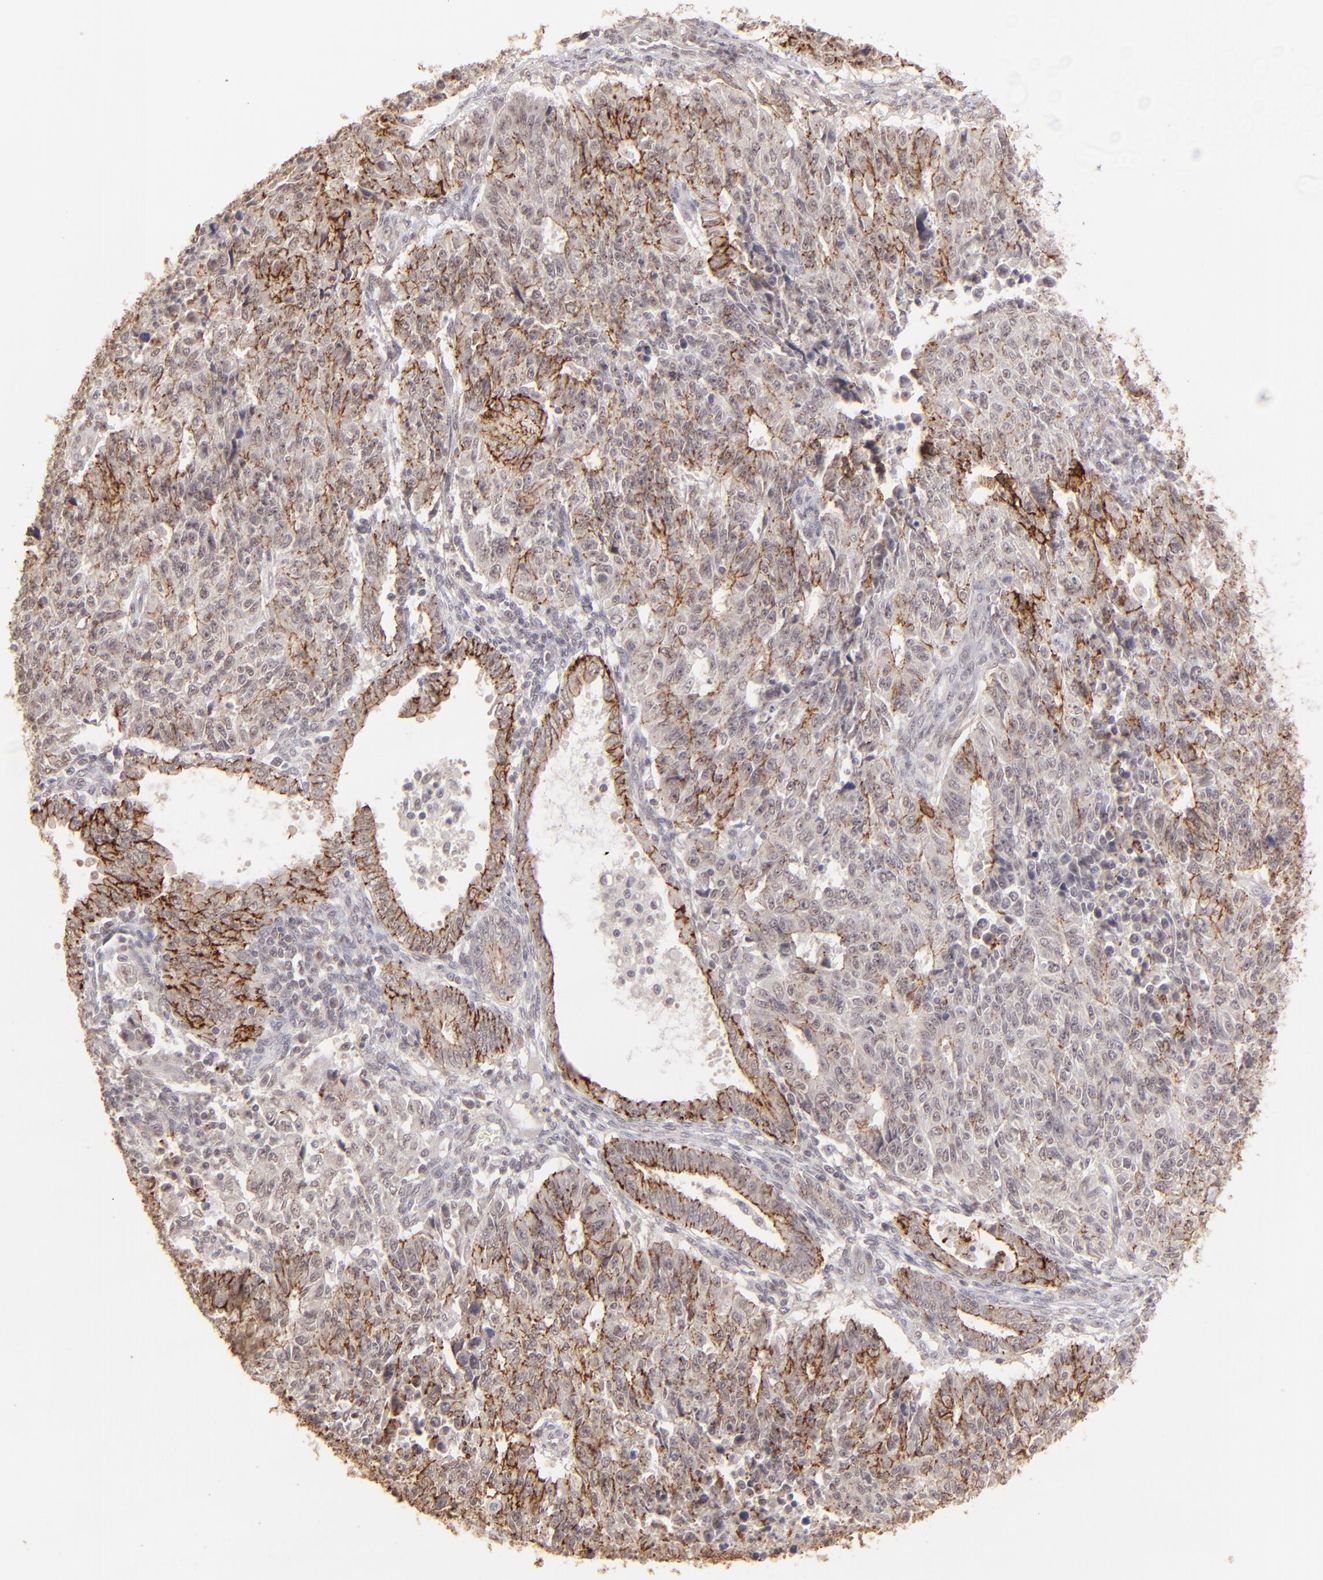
{"staining": {"intensity": "weak", "quantity": ">75%", "location": "cytoplasmic/membranous"}, "tissue": "endometrial cancer", "cell_type": "Tumor cells", "image_type": "cancer", "snomed": [{"axis": "morphology", "description": "Adenocarcinoma, NOS"}, {"axis": "topography", "description": "Endometrium"}], "caption": "Endometrial cancer (adenocarcinoma) tissue reveals weak cytoplasmic/membranous staining in about >75% of tumor cells, visualized by immunohistochemistry.", "gene": "CLDN1", "patient": {"sex": "female", "age": 42}}